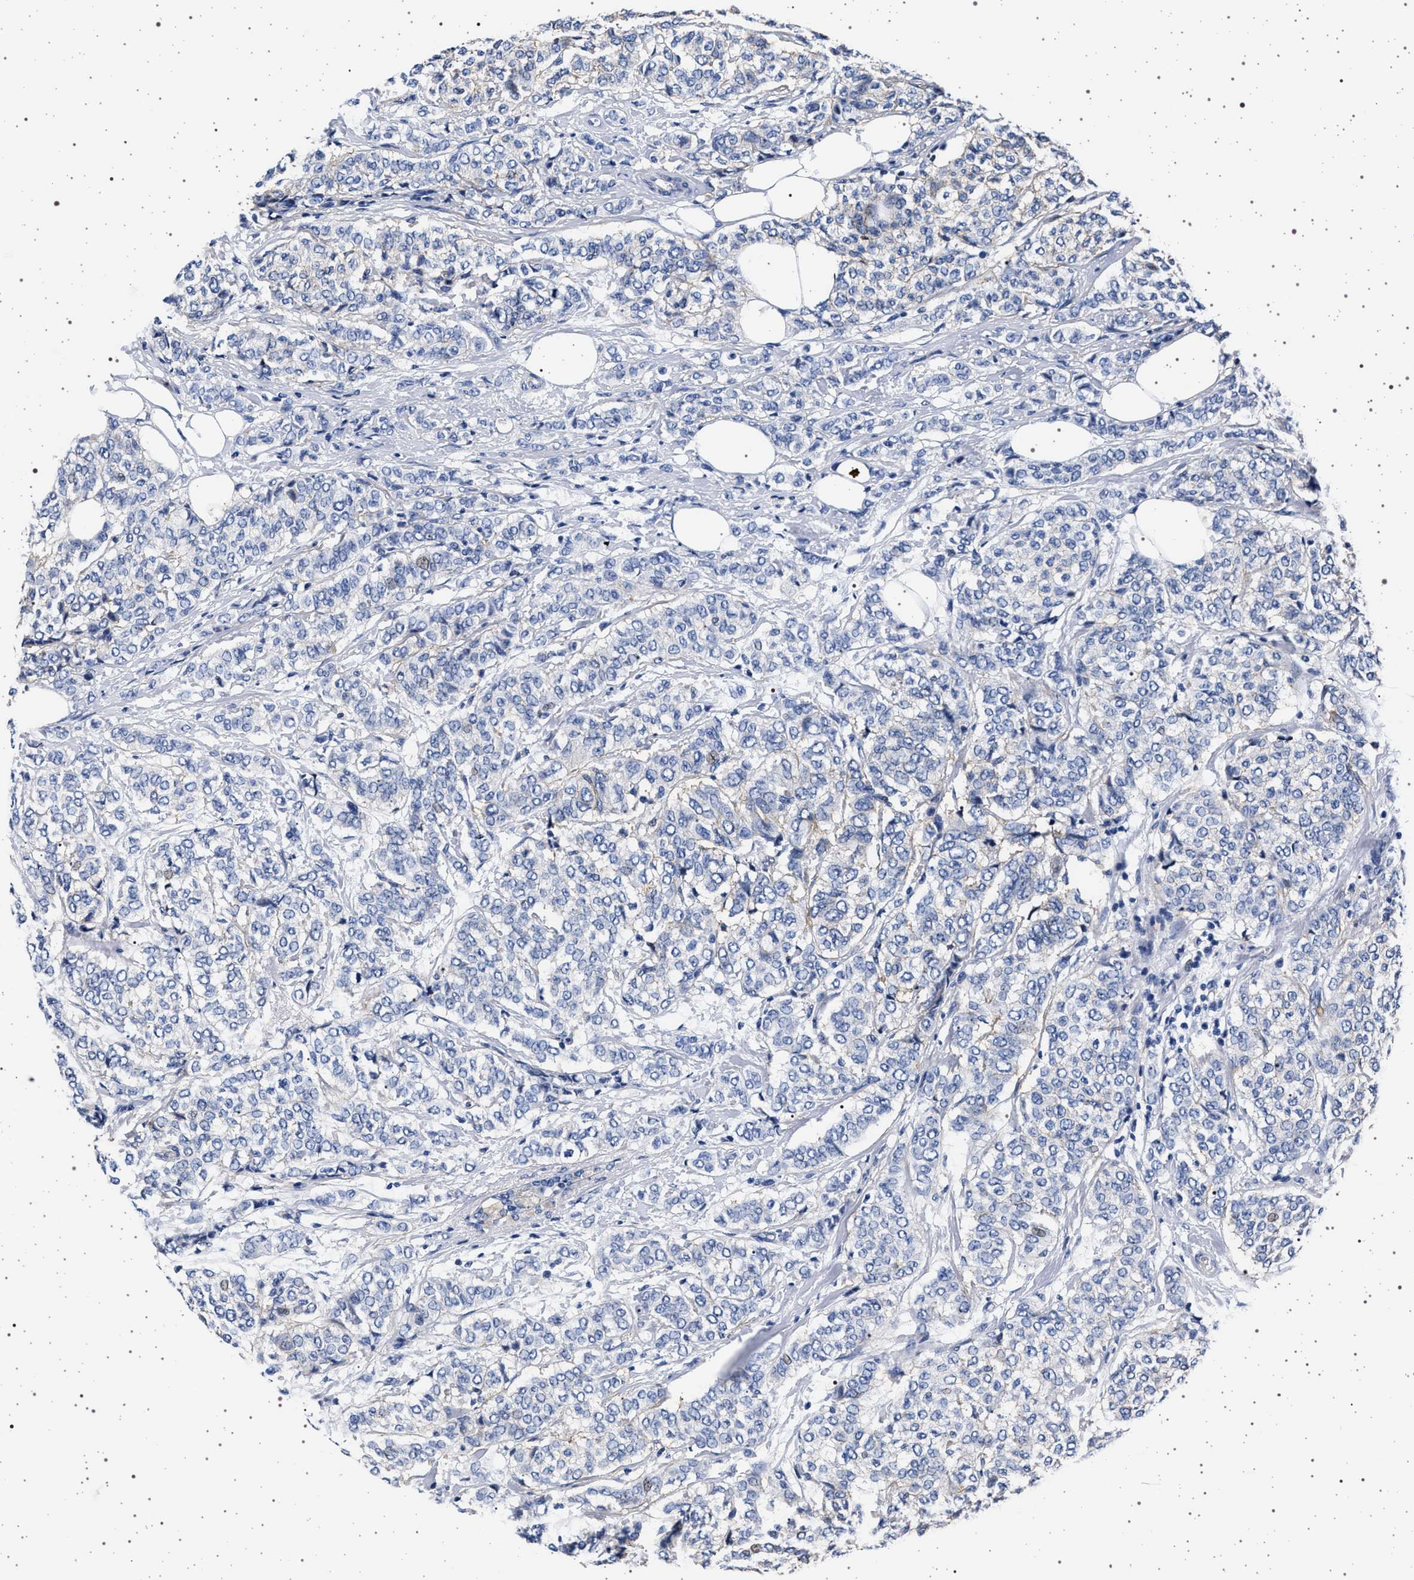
{"staining": {"intensity": "negative", "quantity": "none", "location": "none"}, "tissue": "breast cancer", "cell_type": "Tumor cells", "image_type": "cancer", "snomed": [{"axis": "morphology", "description": "Lobular carcinoma"}, {"axis": "topography", "description": "Breast"}], "caption": "Tumor cells show no significant protein staining in breast lobular carcinoma.", "gene": "SLC9A1", "patient": {"sex": "female", "age": 60}}